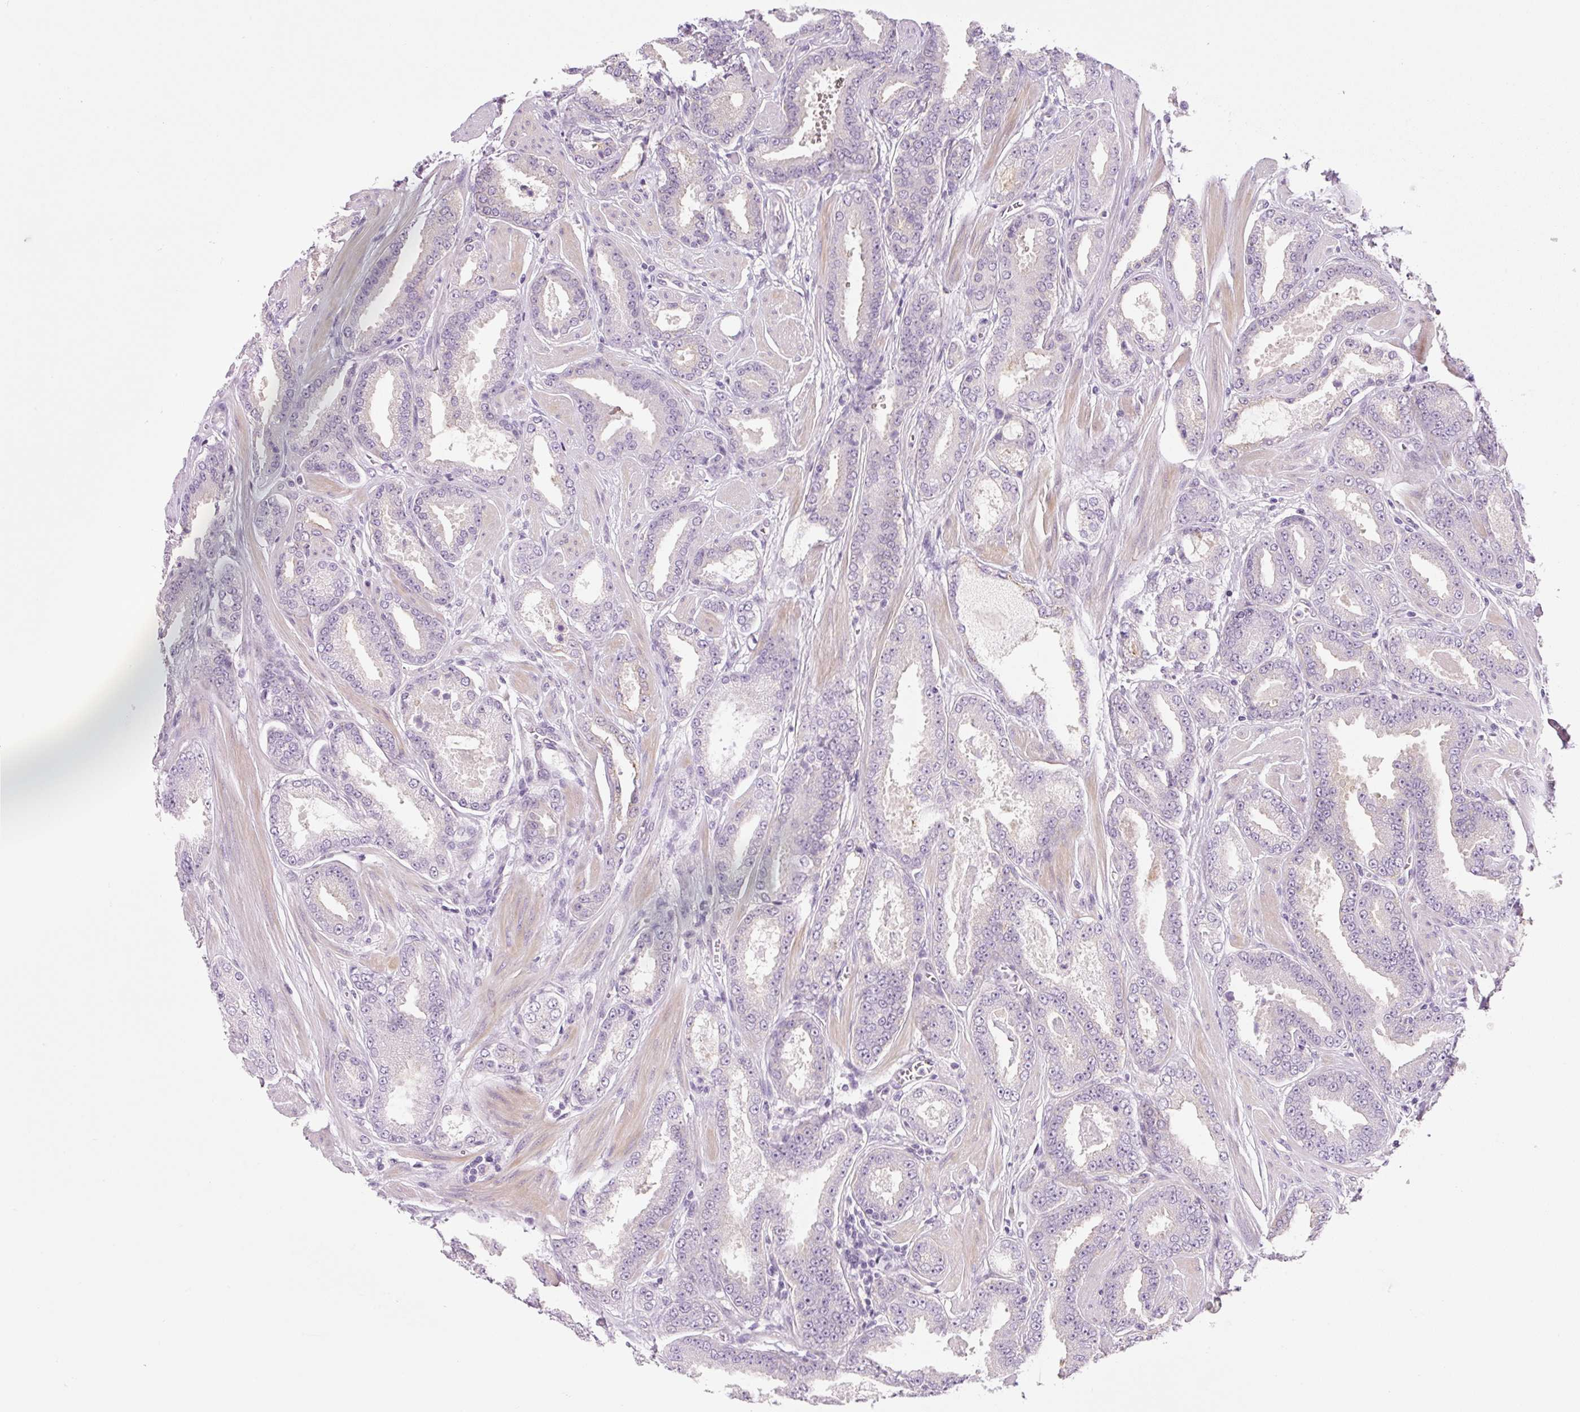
{"staining": {"intensity": "negative", "quantity": "none", "location": "none"}, "tissue": "prostate cancer", "cell_type": "Tumor cells", "image_type": "cancer", "snomed": [{"axis": "morphology", "description": "Adenocarcinoma, Low grade"}, {"axis": "topography", "description": "Prostate"}], "caption": "High magnification brightfield microscopy of adenocarcinoma (low-grade) (prostate) stained with DAB (3,3'-diaminobenzidine) (brown) and counterstained with hematoxylin (blue): tumor cells show no significant expression.", "gene": "SYNE3", "patient": {"sex": "male", "age": 42}}